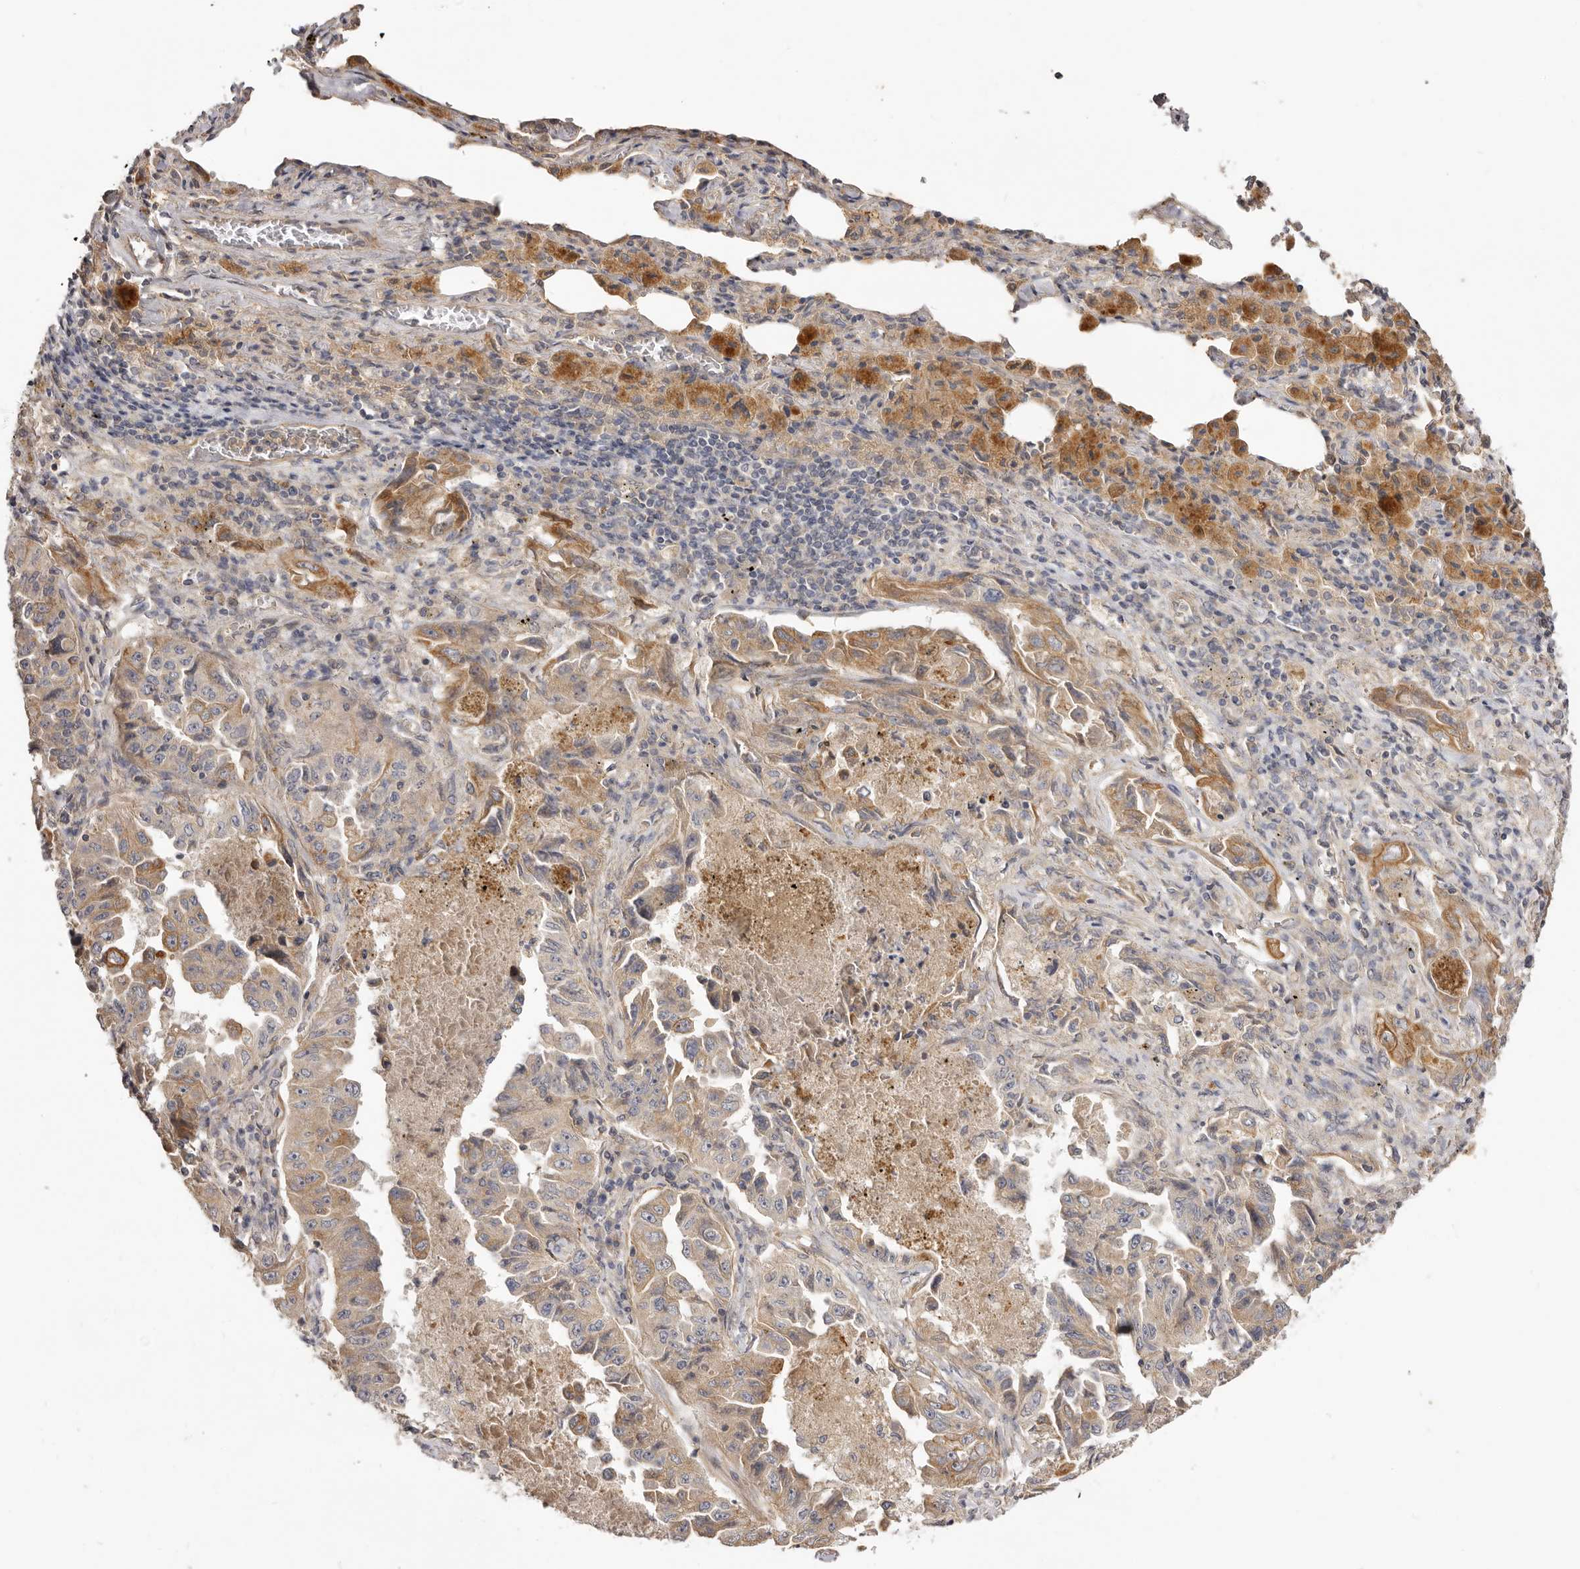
{"staining": {"intensity": "moderate", "quantity": "25%-75%", "location": "cytoplasmic/membranous"}, "tissue": "lung cancer", "cell_type": "Tumor cells", "image_type": "cancer", "snomed": [{"axis": "morphology", "description": "Adenocarcinoma, NOS"}, {"axis": "topography", "description": "Lung"}], "caption": "A photomicrograph of lung cancer stained for a protein reveals moderate cytoplasmic/membranous brown staining in tumor cells. The staining was performed using DAB (3,3'-diaminobenzidine) to visualize the protein expression in brown, while the nuclei were stained in blue with hematoxylin (Magnification: 20x).", "gene": "ADAMTS9", "patient": {"sex": "female", "age": 51}}